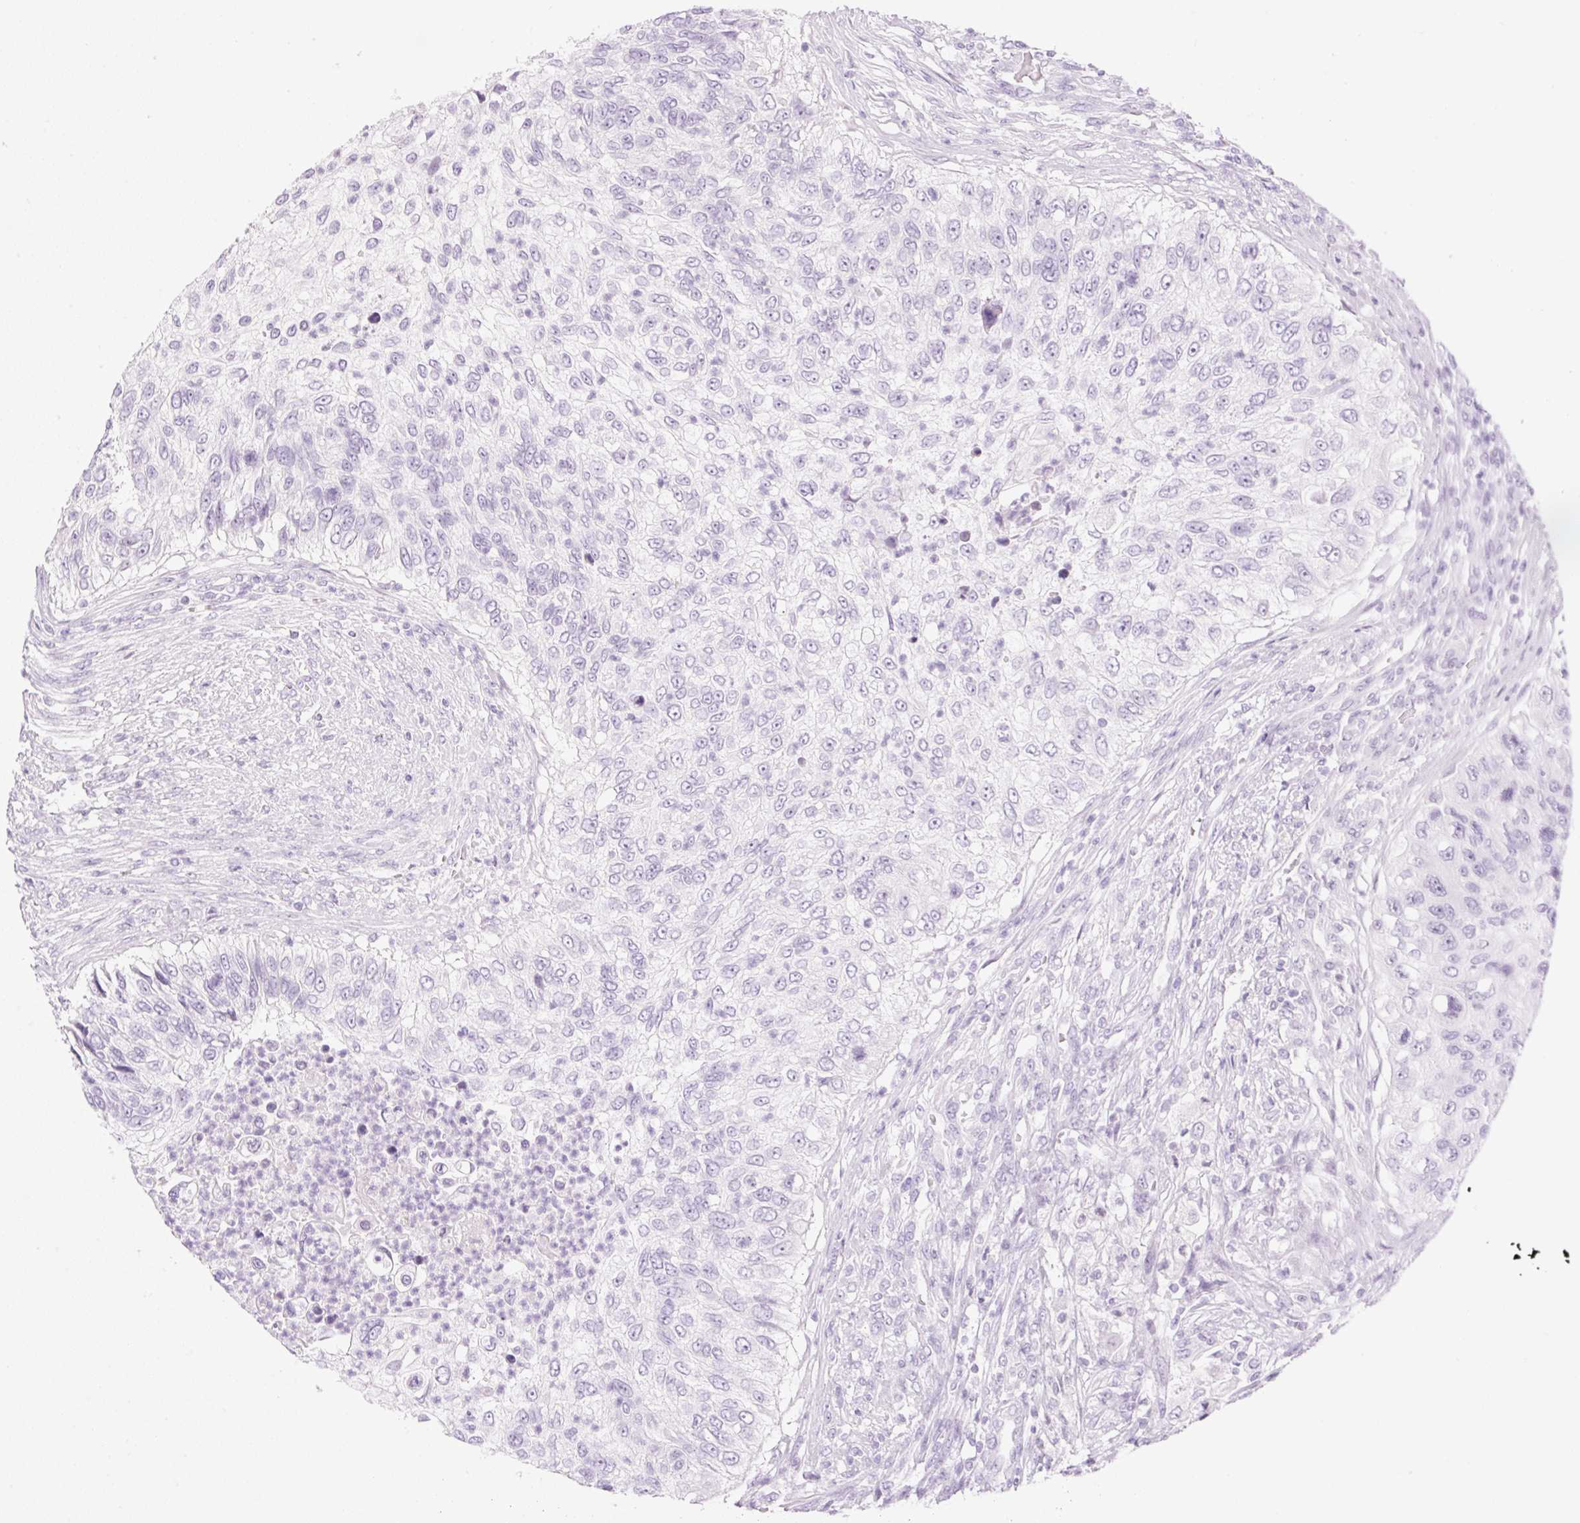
{"staining": {"intensity": "negative", "quantity": "none", "location": "none"}, "tissue": "urothelial cancer", "cell_type": "Tumor cells", "image_type": "cancer", "snomed": [{"axis": "morphology", "description": "Urothelial carcinoma, High grade"}, {"axis": "topography", "description": "Urinary bladder"}], "caption": "A photomicrograph of human high-grade urothelial carcinoma is negative for staining in tumor cells.", "gene": "SP140L", "patient": {"sex": "female", "age": 60}}